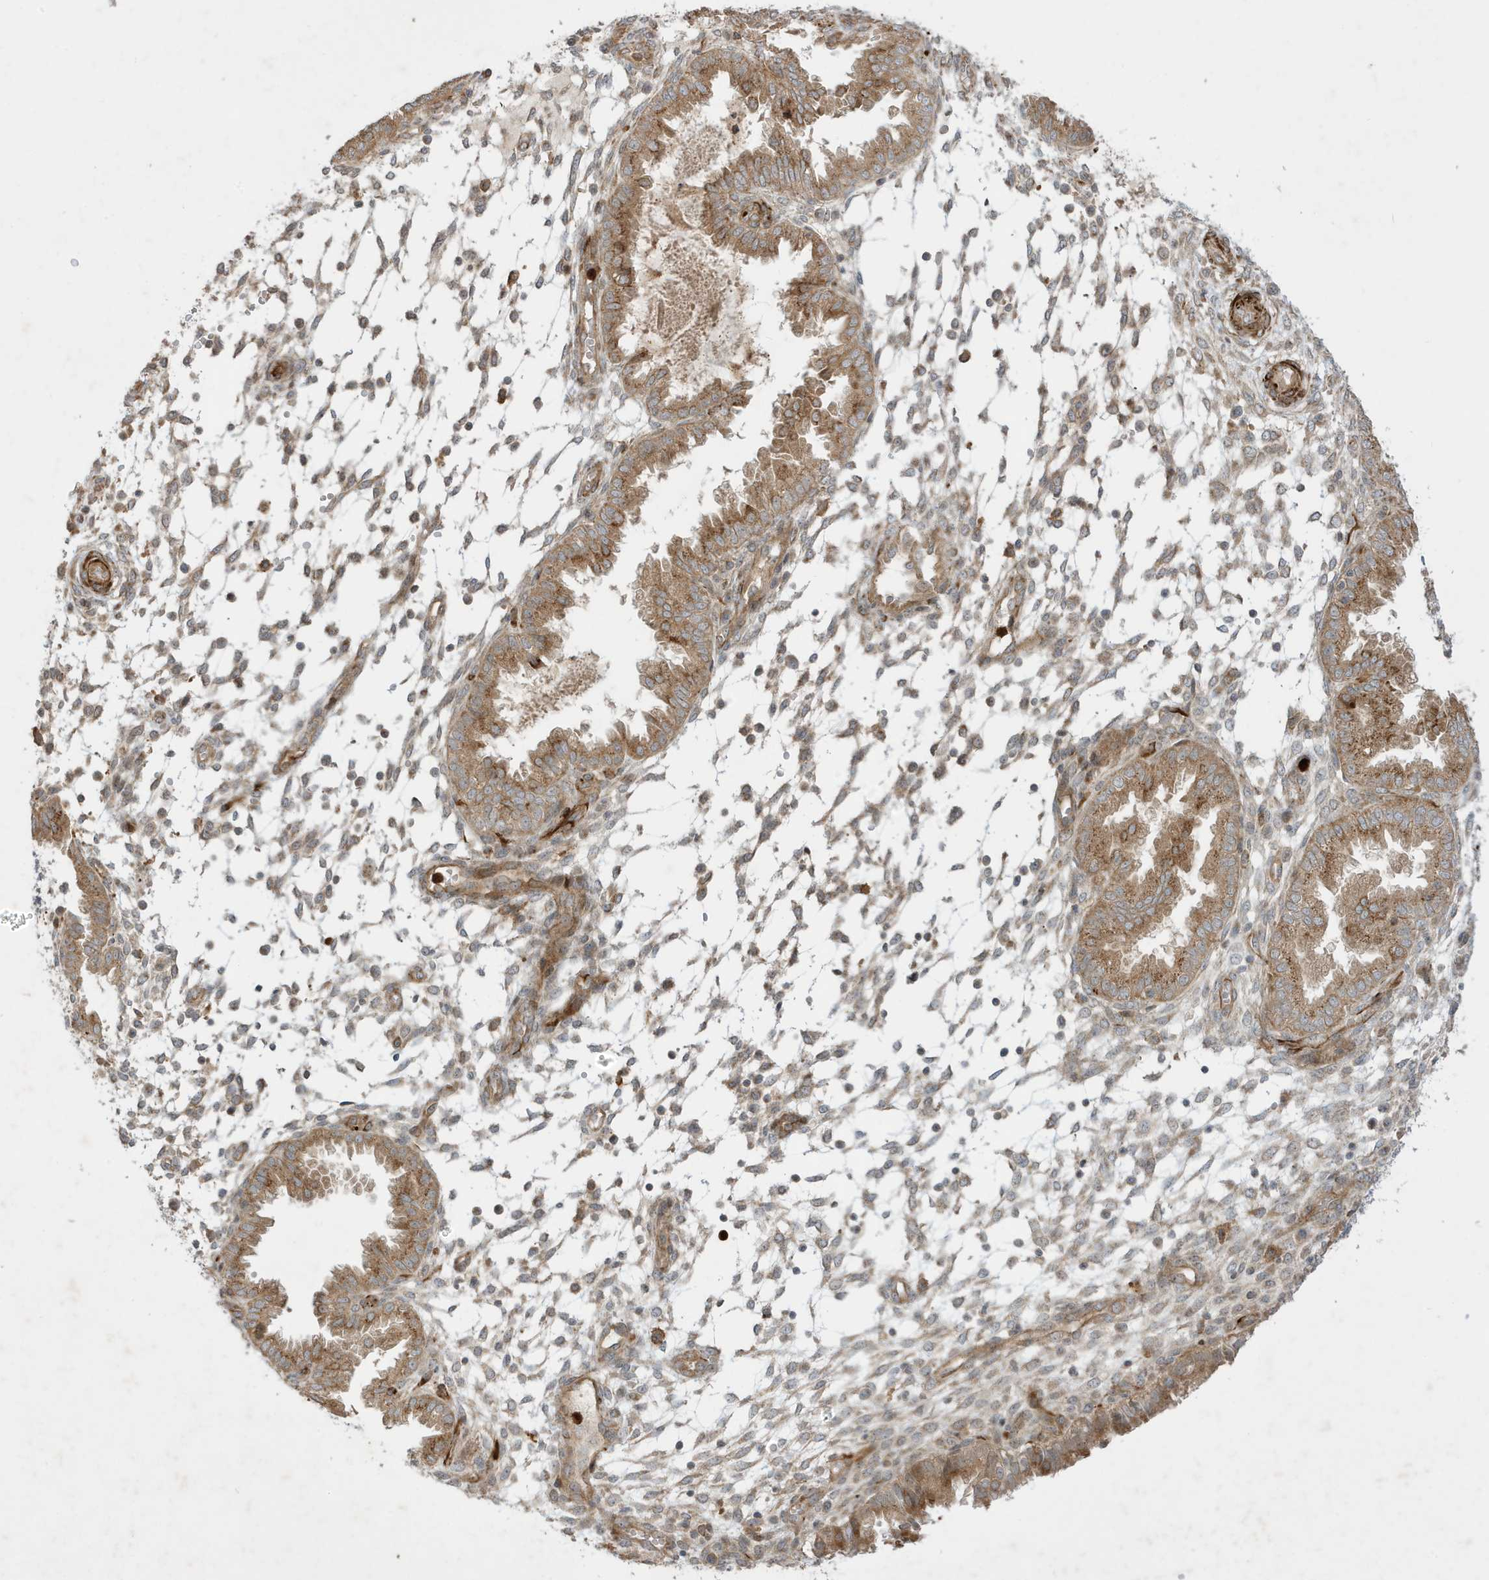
{"staining": {"intensity": "moderate", "quantity": "<25%", "location": "cytoplasmic/membranous"}, "tissue": "endometrium", "cell_type": "Cells in endometrial stroma", "image_type": "normal", "snomed": [{"axis": "morphology", "description": "Normal tissue, NOS"}, {"axis": "topography", "description": "Endometrium"}], "caption": "The immunohistochemical stain highlights moderate cytoplasmic/membranous staining in cells in endometrial stroma of unremarkable endometrium.", "gene": "IFT57", "patient": {"sex": "female", "age": 33}}